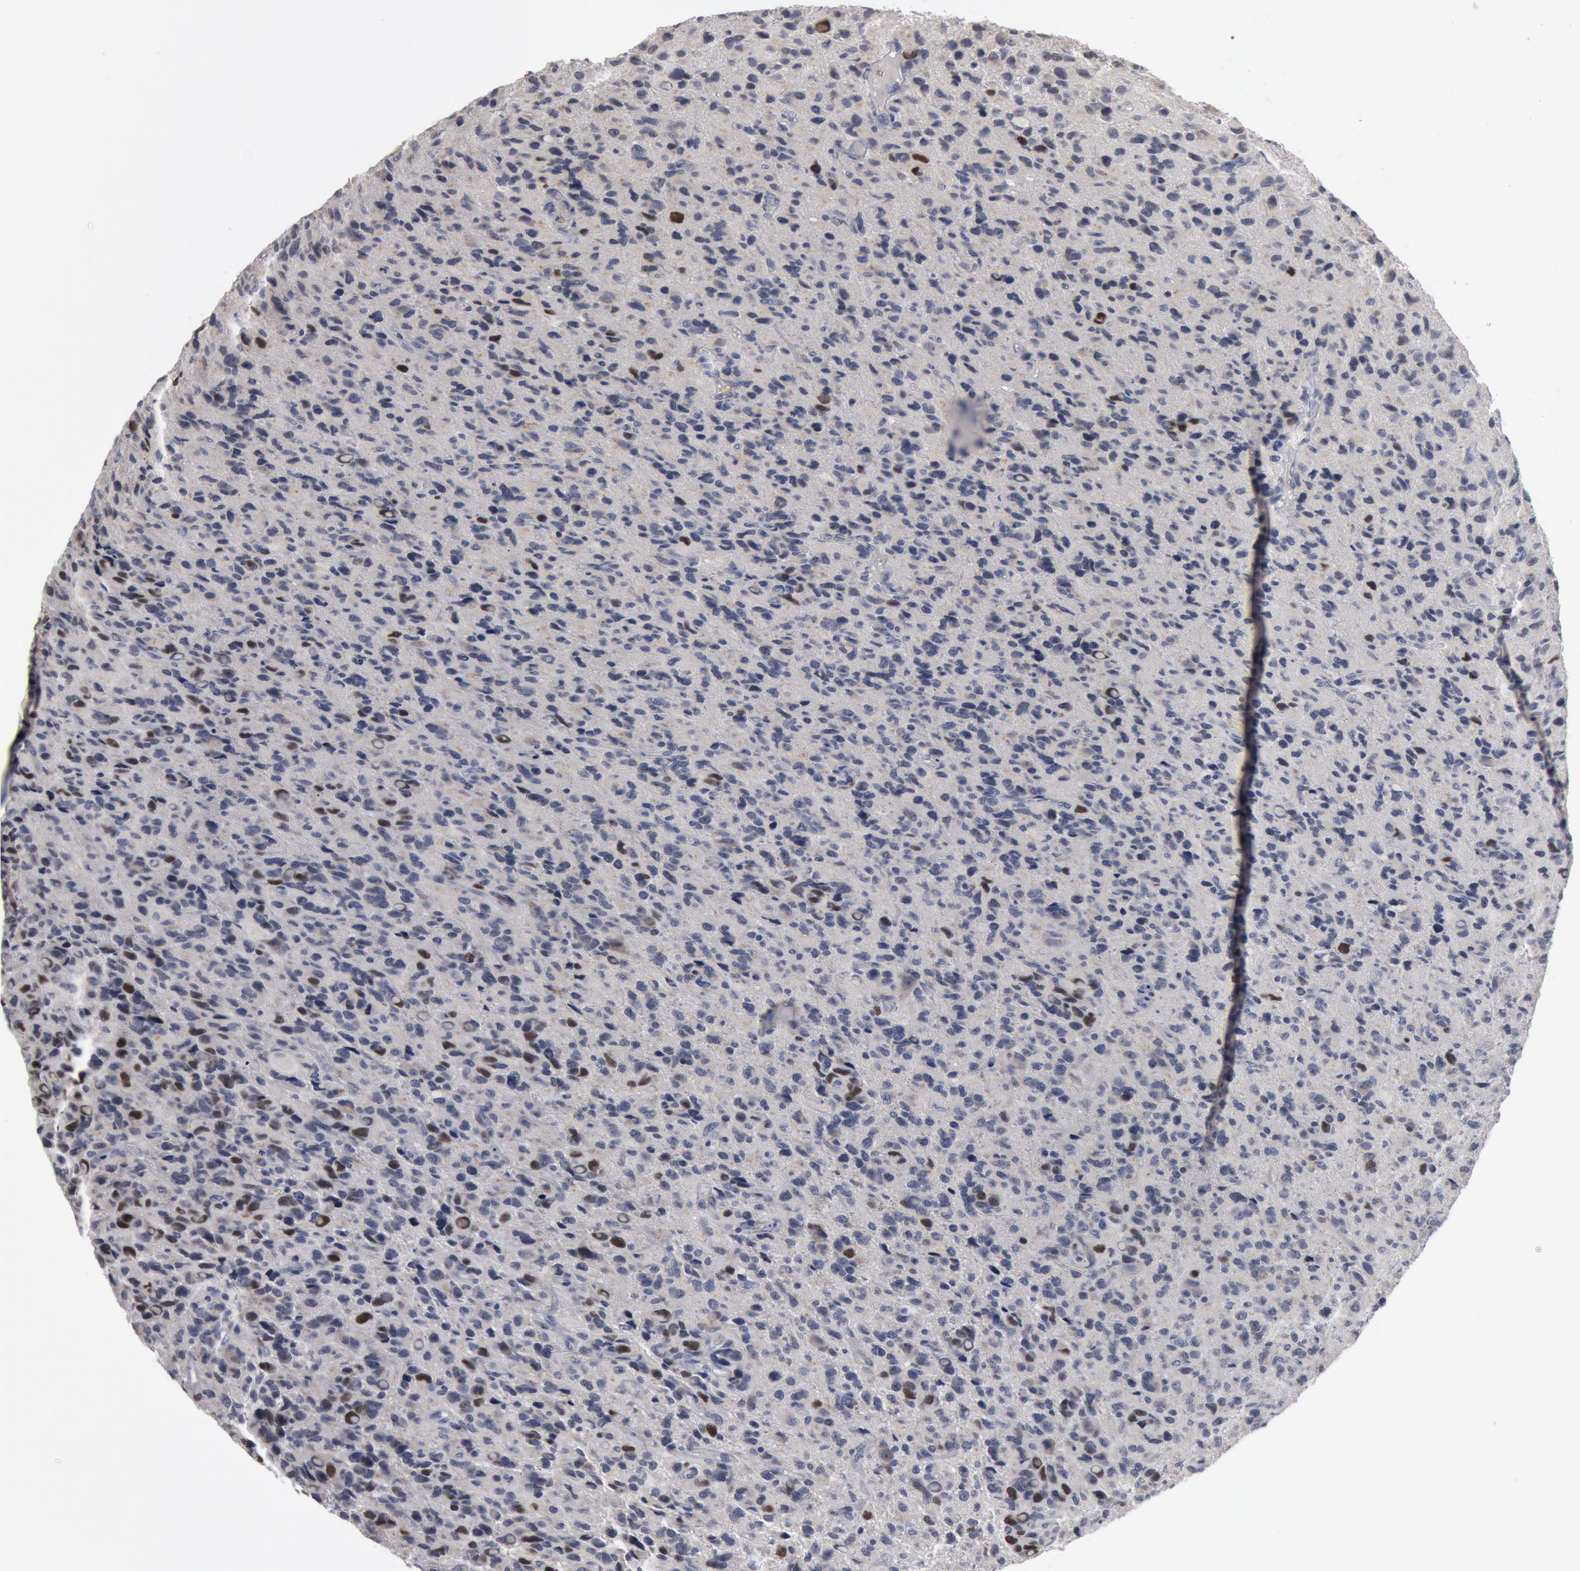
{"staining": {"intensity": "moderate", "quantity": "25%-75%", "location": "nuclear"}, "tissue": "glioma", "cell_type": "Tumor cells", "image_type": "cancer", "snomed": [{"axis": "morphology", "description": "Glioma, malignant, High grade"}, {"axis": "topography", "description": "Brain"}], "caption": "Human malignant glioma (high-grade) stained with a brown dye exhibits moderate nuclear positive expression in about 25%-75% of tumor cells.", "gene": "WDHD1", "patient": {"sex": "male", "age": 77}}